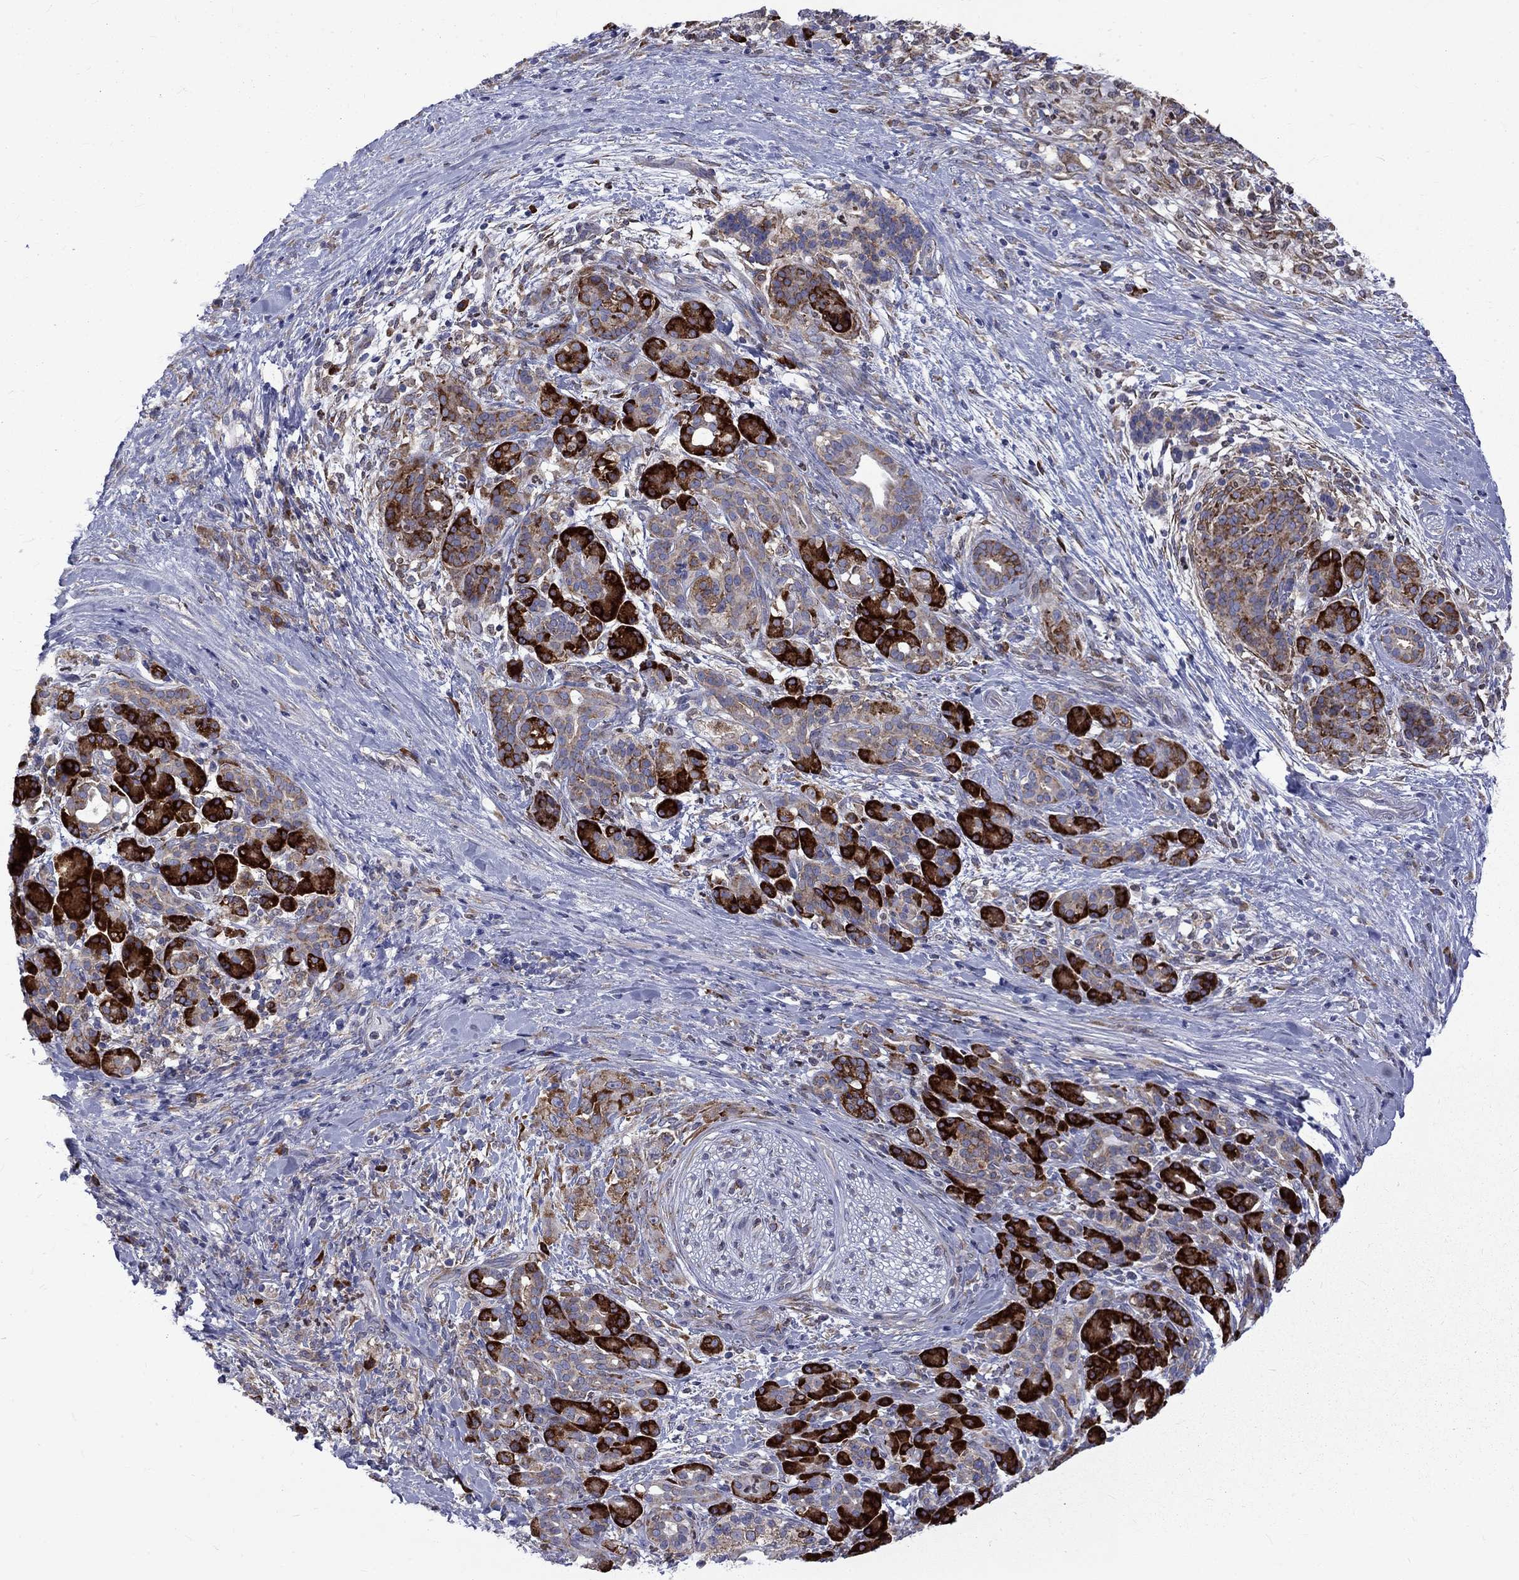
{"staining": {"intensity": "strong", "quantity": "<25%", "location": "cytoplasmic/membranous"}, "tissue": "pancreatic cancer", "cell_type": "Tumor cells", "image_type": "cancer", "snomed": [{"axis": "morphology", "description": "Adenocarcinoma, NOS"}, {"axis": "topography", "description": "Pancreas"}], "caption": "A photomicrograph of pancreatic cancer stained for a protein displays strong cytoplasmic/membranous brown staining in tumor cells. Ihc stains the protein in brown and the nuclei are stained blue.", "gene": "PABPC4", "patient": {"sex": "male", "age": 44}}